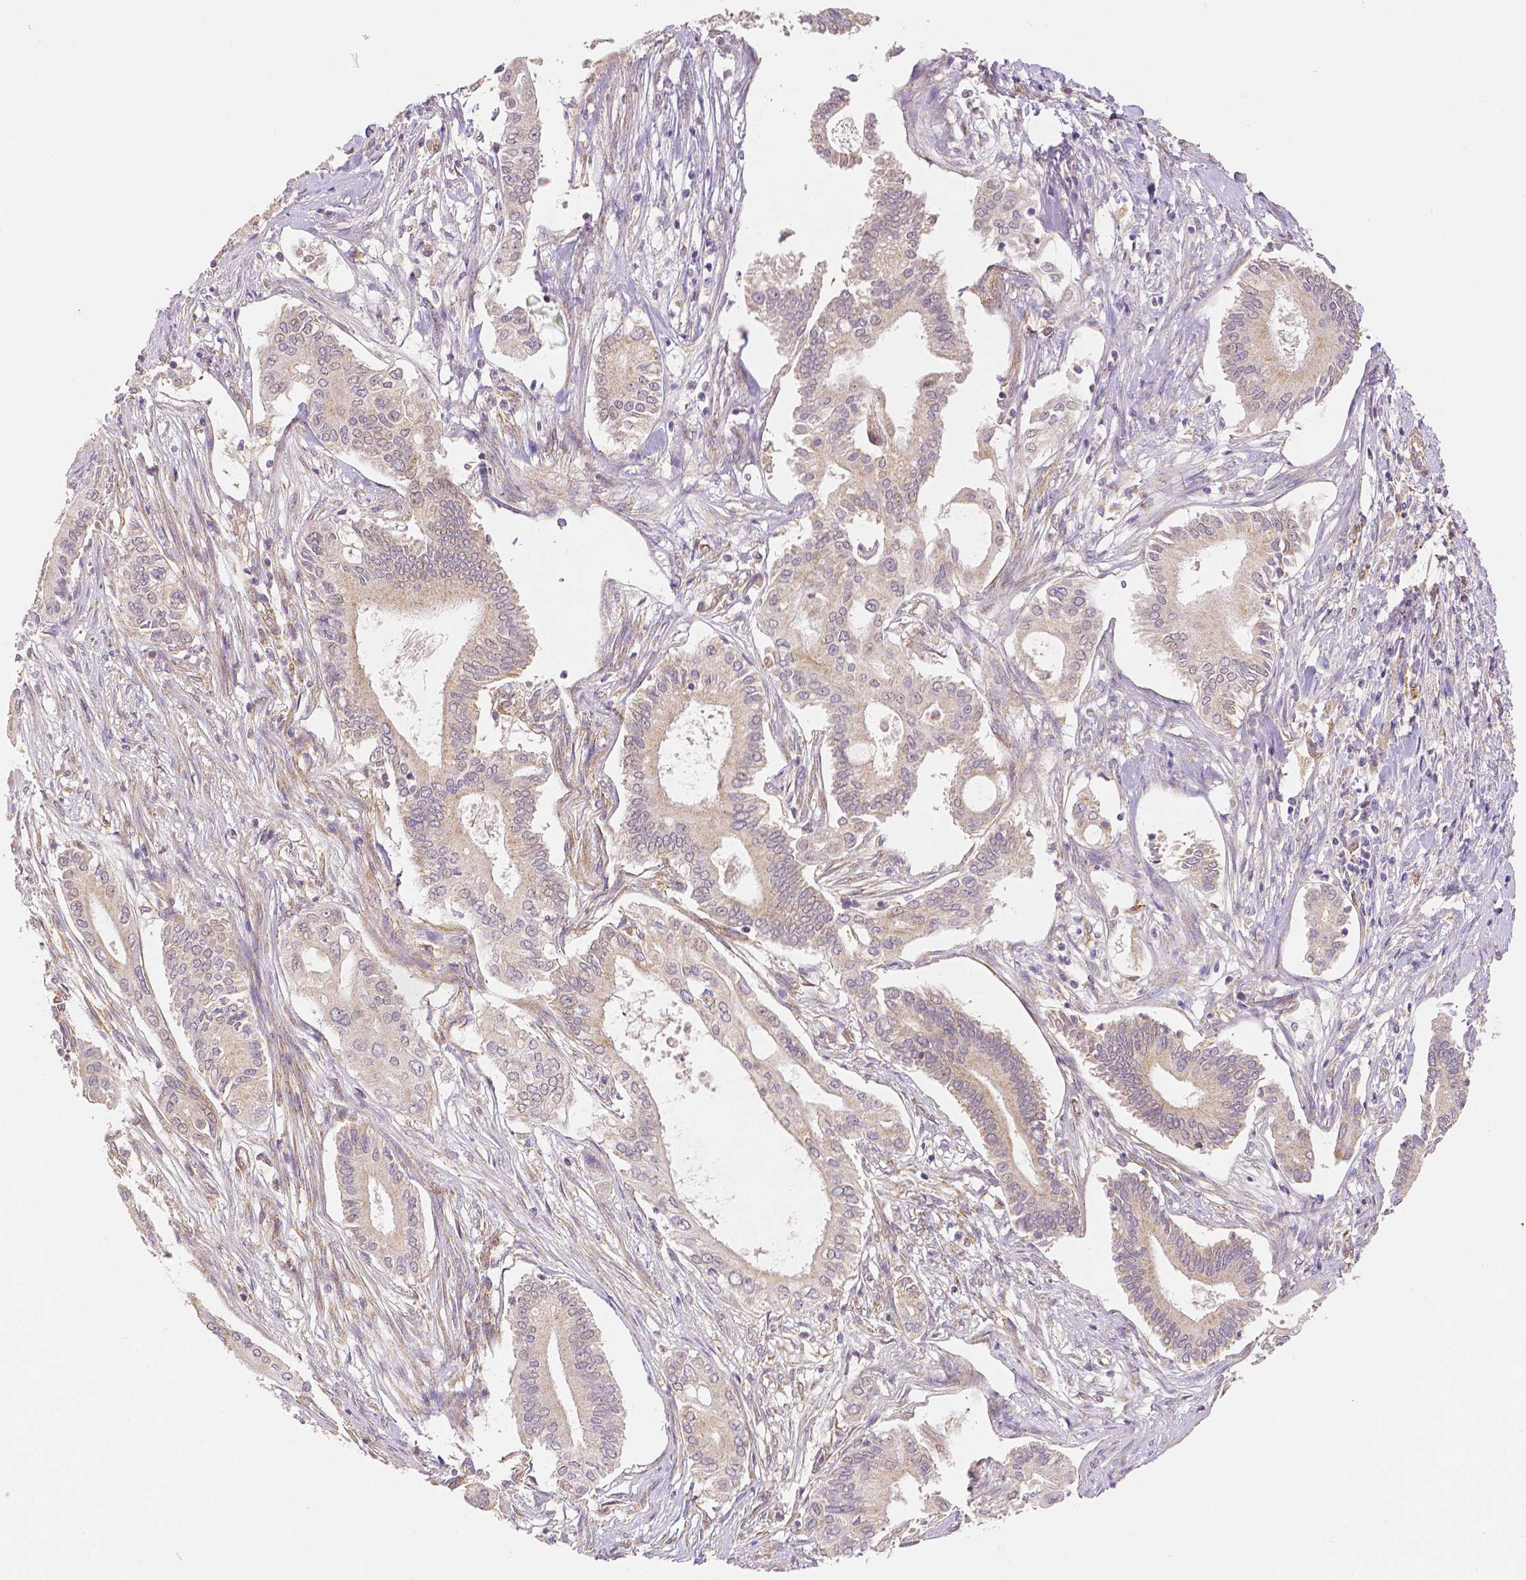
{"staining": {"intensity": "weak", "quantity": "25%-75%", "location": "cytoplasmic/membranous"}, "tissue": "pancreatic cancer", "cell_type": "Tumor cells", "image_type": "cancer", "snomed": [{"axis": "morphology", "description": "Adenocarcinoma, NOS"}, {"axis": "topography", "description": "Pancreas"}], "caption": "Weak cytoplasmic/membranous positivity is seen in approximately 25%-75% of tumor cells in pancreatic cancer. (DAB IHC with brightfield microscopy, high magnification).", "gene": "RHOT1", "patient": {"sex": "female", "age": 68}}